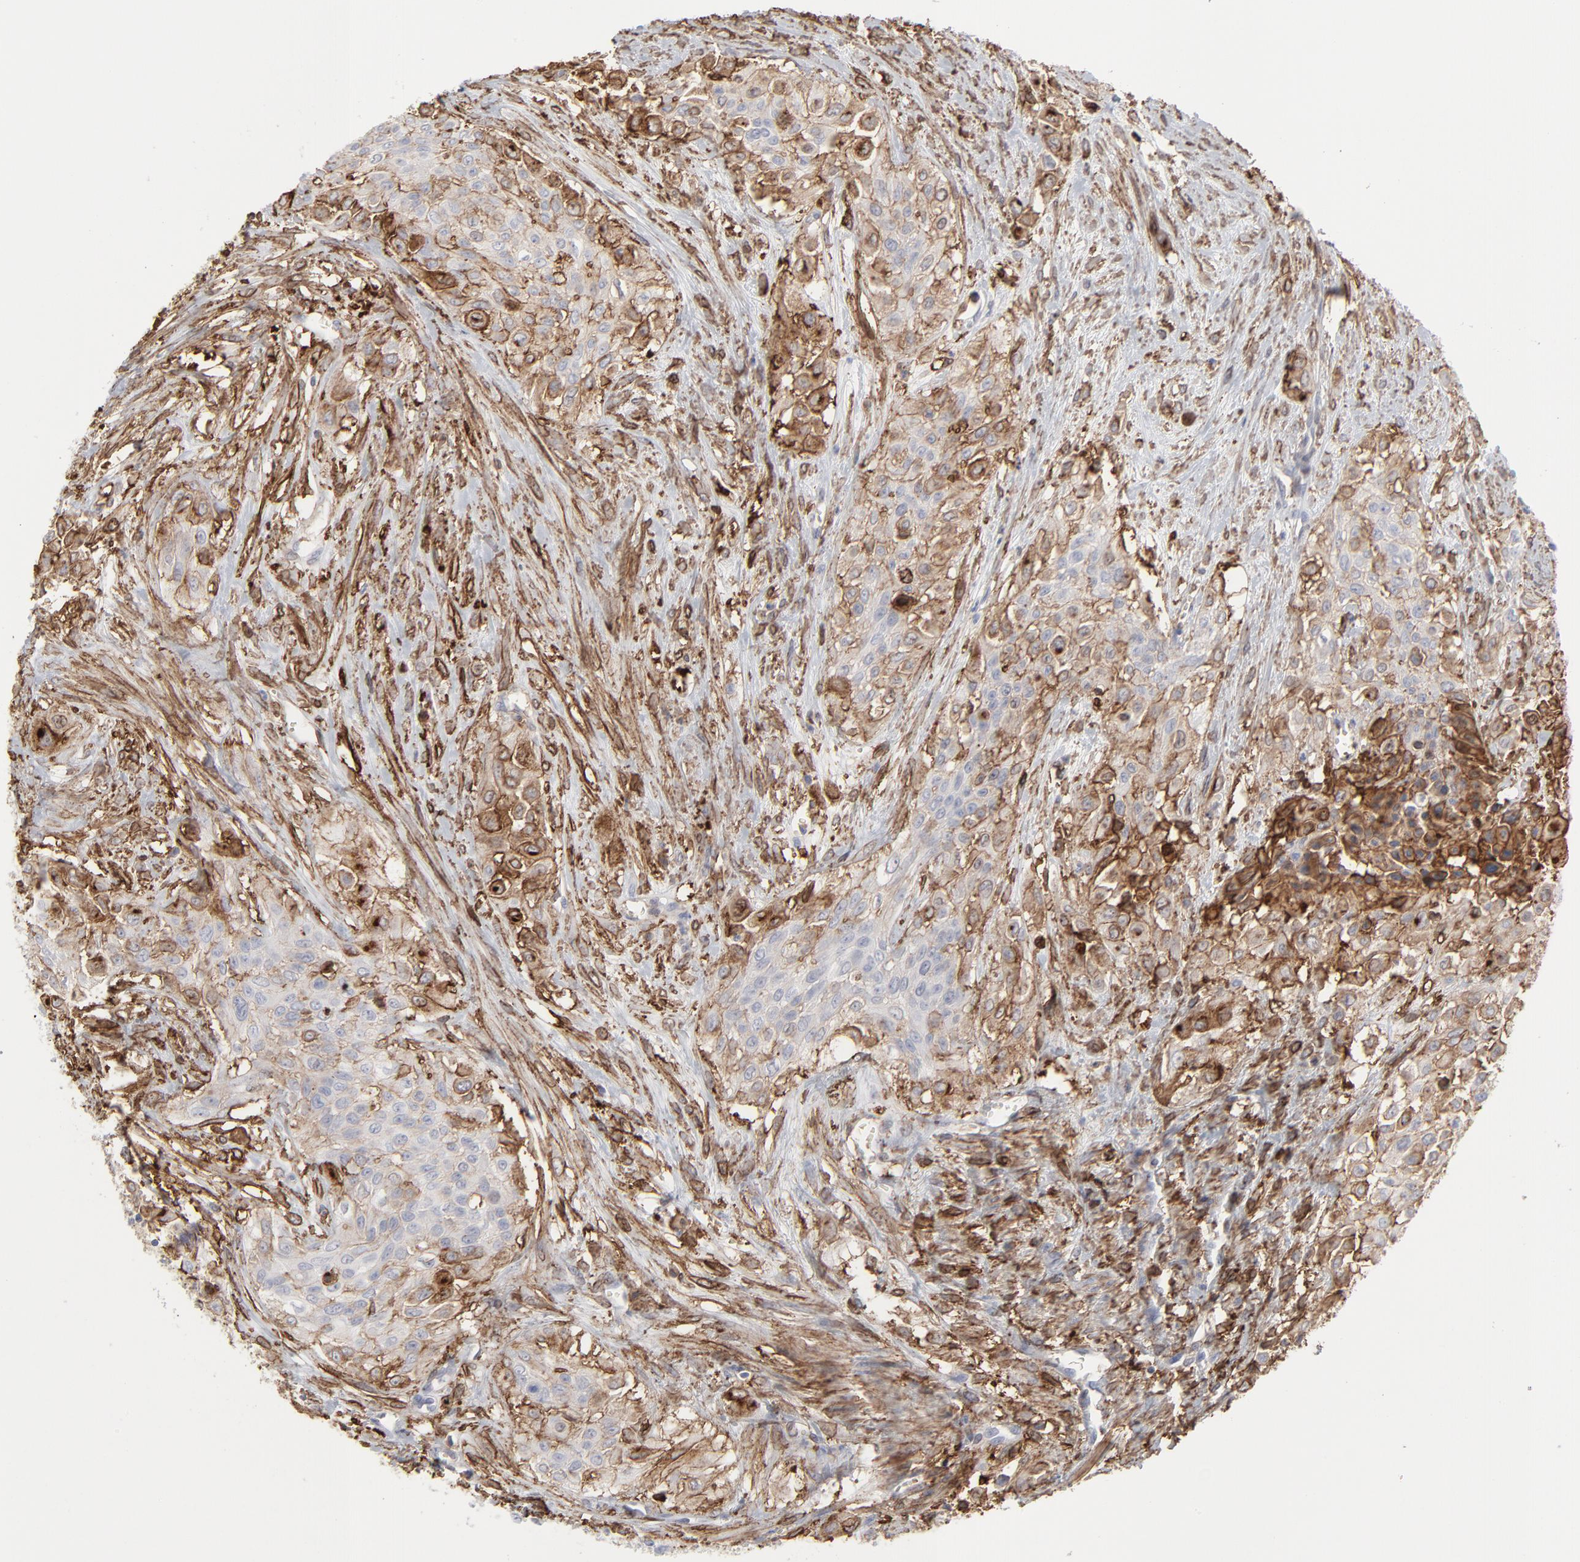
{"staining": {"intensity": "moderate", "quantity": ">75%", "location": "cytoplasmic/membranous"}, "tissue": "urothelial cancer", "cell_type": "Tumor cells", "image_type": "cancer", "snomed": [{"axis": "morphology", "description": "Urothelial carcinoma, High grade"}, {"axis": "topography", "description": "Urinary bladder"}], "caption": "High-grade urothelial carcinoma stained for a protein (brown) reveals moderate cytoplasmic/membranous positive staining in approximately >75% of tumor cells.", "gene": "ANXA5", "patient": {"sex": "male", "age": 57}}